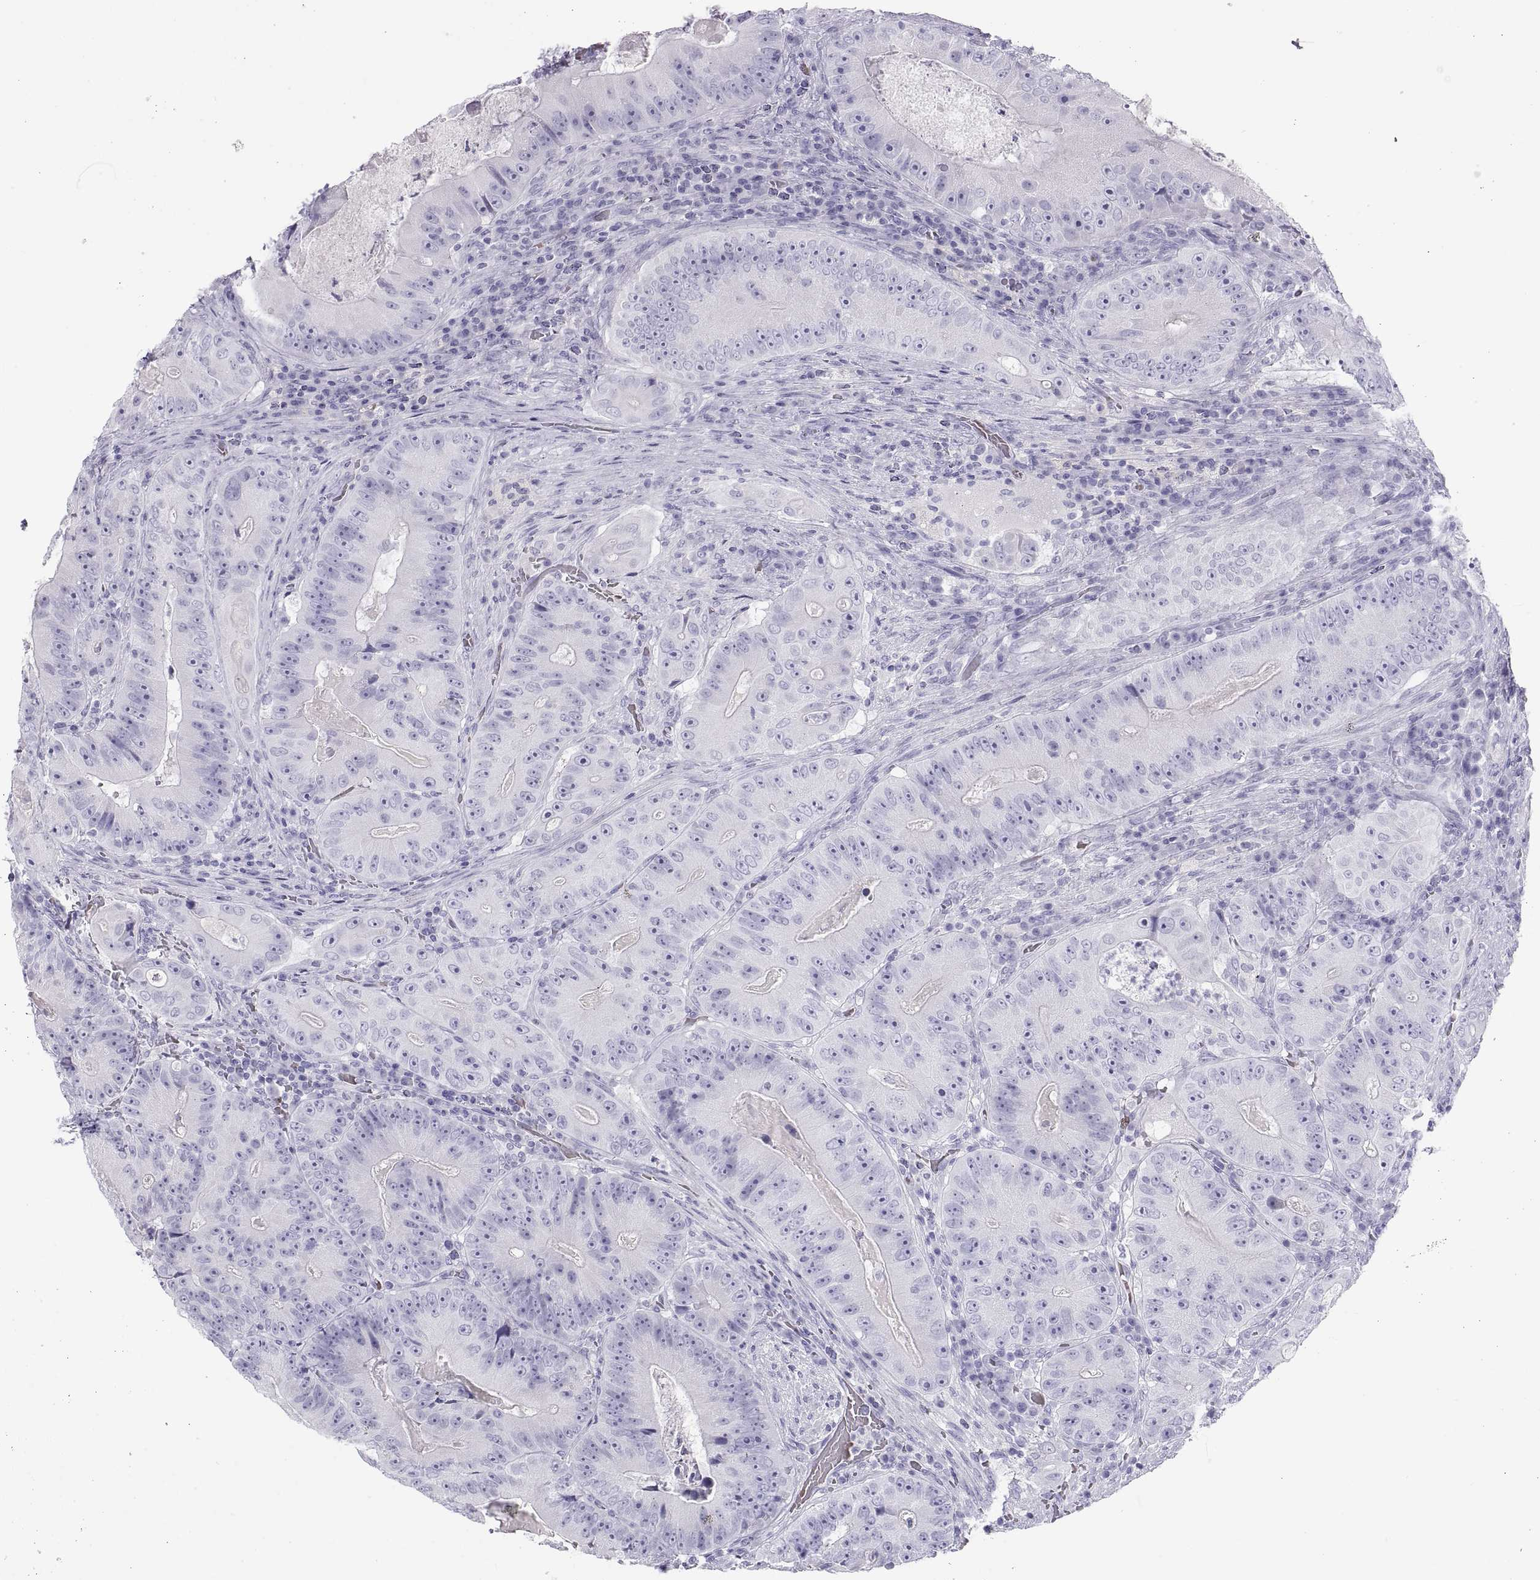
{"staining": {"intensity": "negative", "quantity": "none", "location": "none"}, "tissue": "colorectal cancer", "cell_type": "Tumor cells", "image_type": "cancer", "snomed": [{"axis": "morphology", "description": "Adenocarcinoma, NOS"}, {"axis": "topography", "description": "Colon"}], "caption": "Tumor cells show no significant positivity in adenocarcinoma (colorectal).", "gene": "SEMG1", "patient": {"sex": "female", "age": 86}}